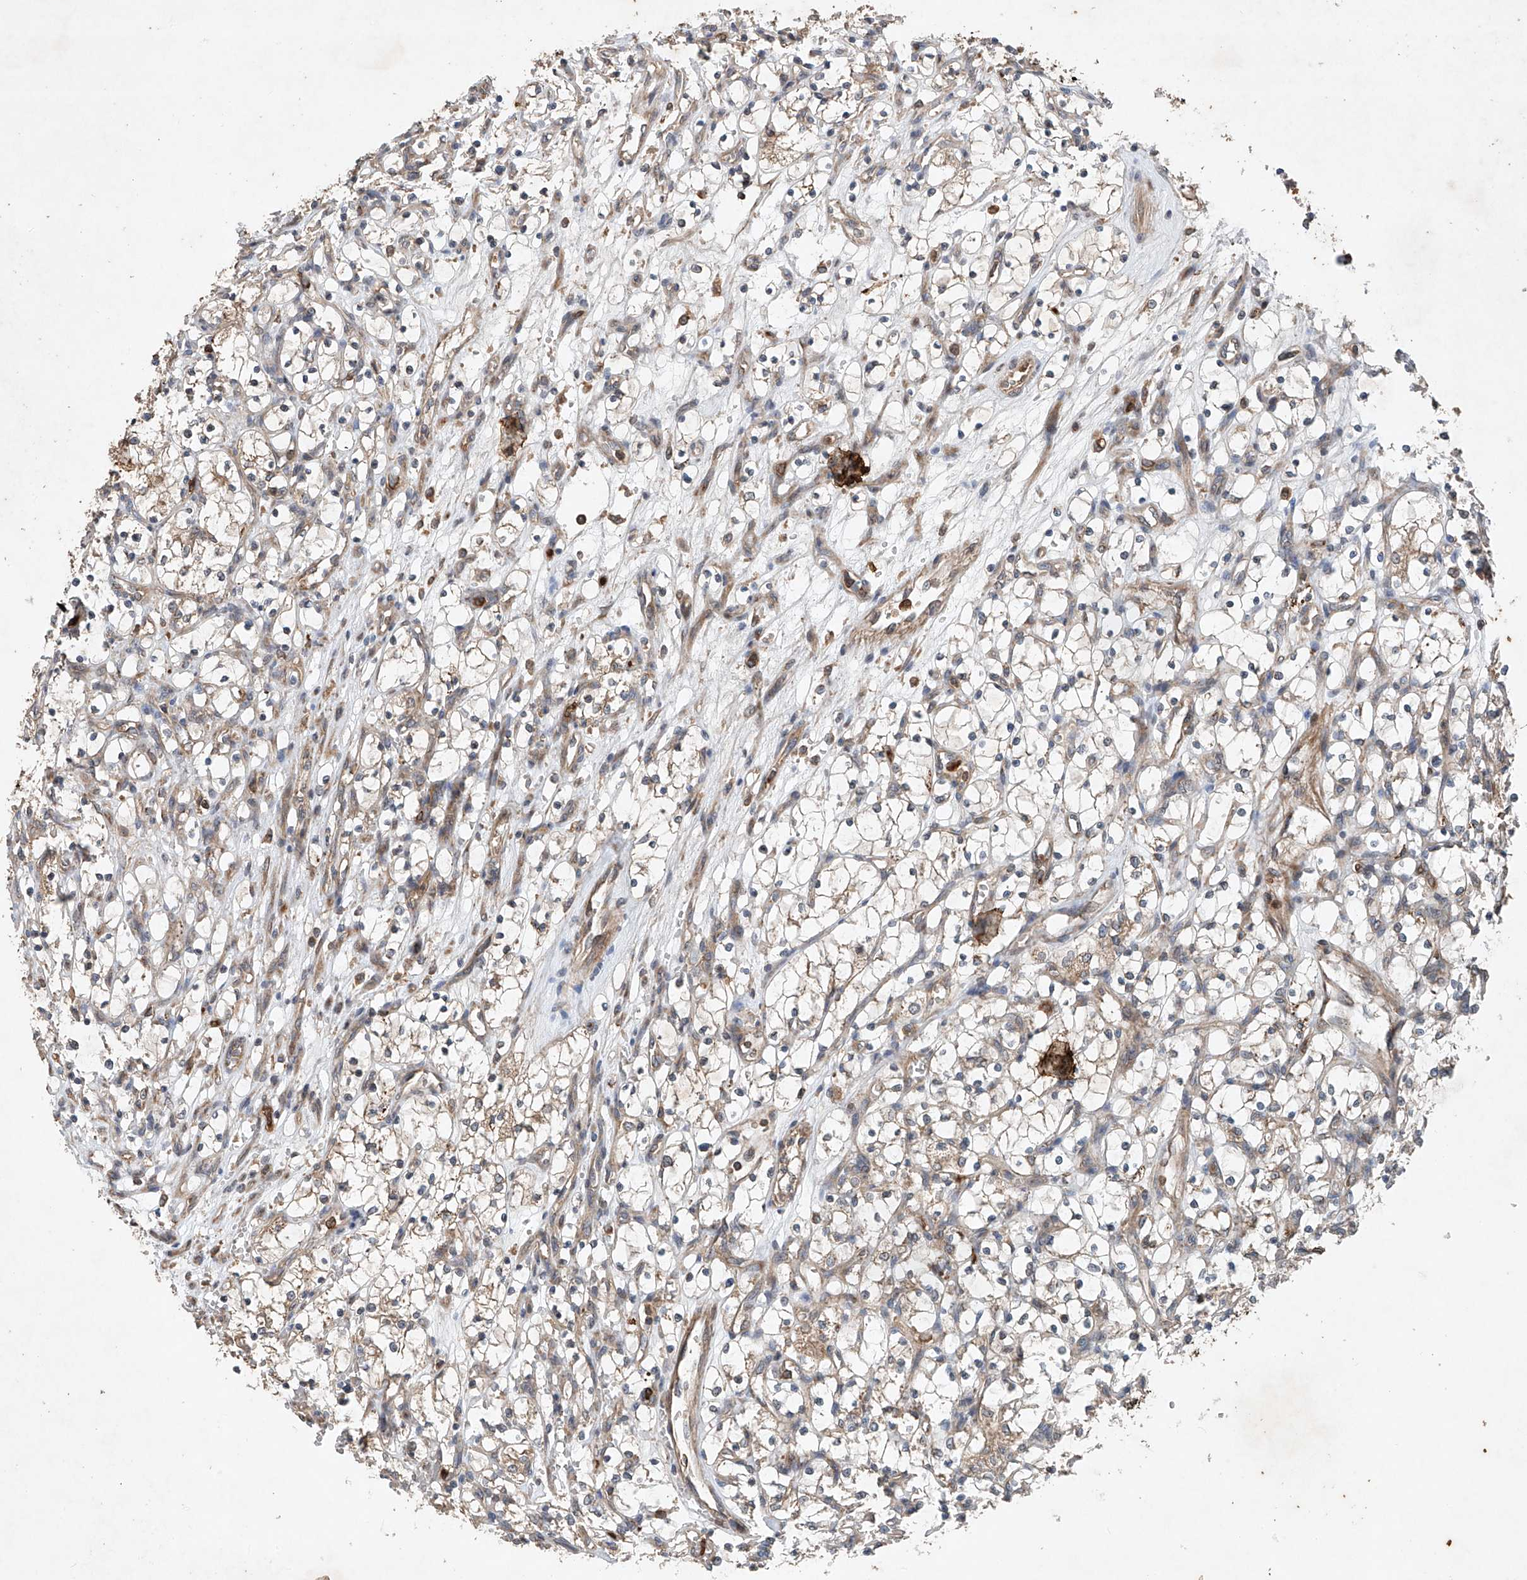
{"staining": {"intensity": "weak", "quantity": "<25%", "location": "cytoplasmic/membranous"}, "tissue": "renal cancer", "cell_type": "Tumor cells", "image_type": "cancer", "snomed": [{"axis": "morphology", "description": "Adenocarcinoma, NOS"}, {"axis": "topography", "description": "Kidney"}], "caption": "The image shows no staining of tumor cells in renal cancer.", "gene": "CEP85L", "patient": {"sex": "female", "age": 69}}